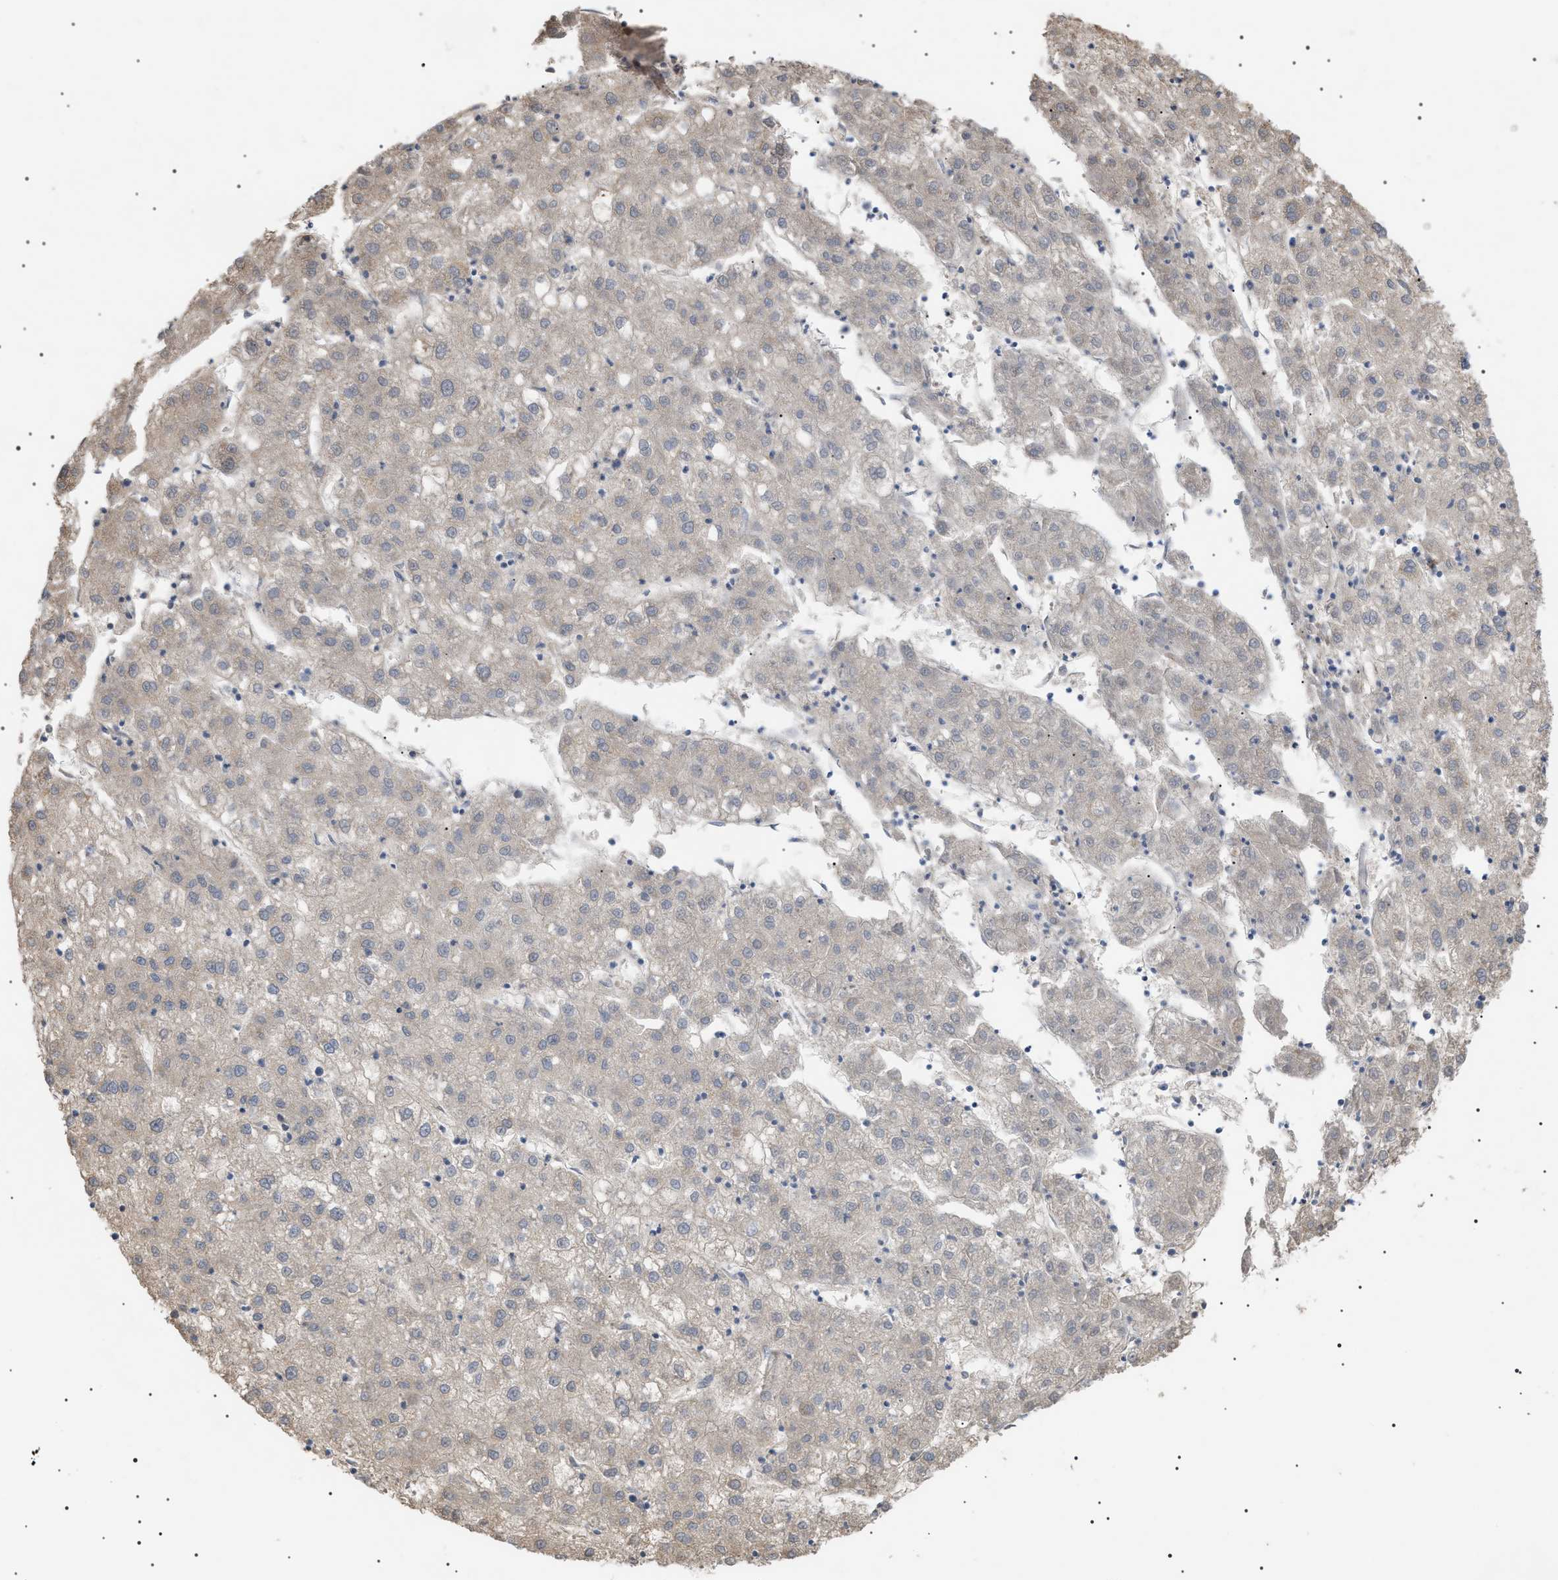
{"staining": {"intensity": "negative", "quantity": "none", "location": "none"}, "tissue": "liver cancer", "cell_type": "Tumor cells", "image_type": "cancer", "snomed": [{"axis": "morphology", "description": "Carcinoma, Hepatocellular, NOS"}, {"axis": "topography", "description": "Liver"}], "caption": "Immunohistochemical staining of human liver hepatocellular carcinoma displays no significant expression in tumor cells.", "gene": "IRS2", "patient": {"sex": "male", "age": 72}}